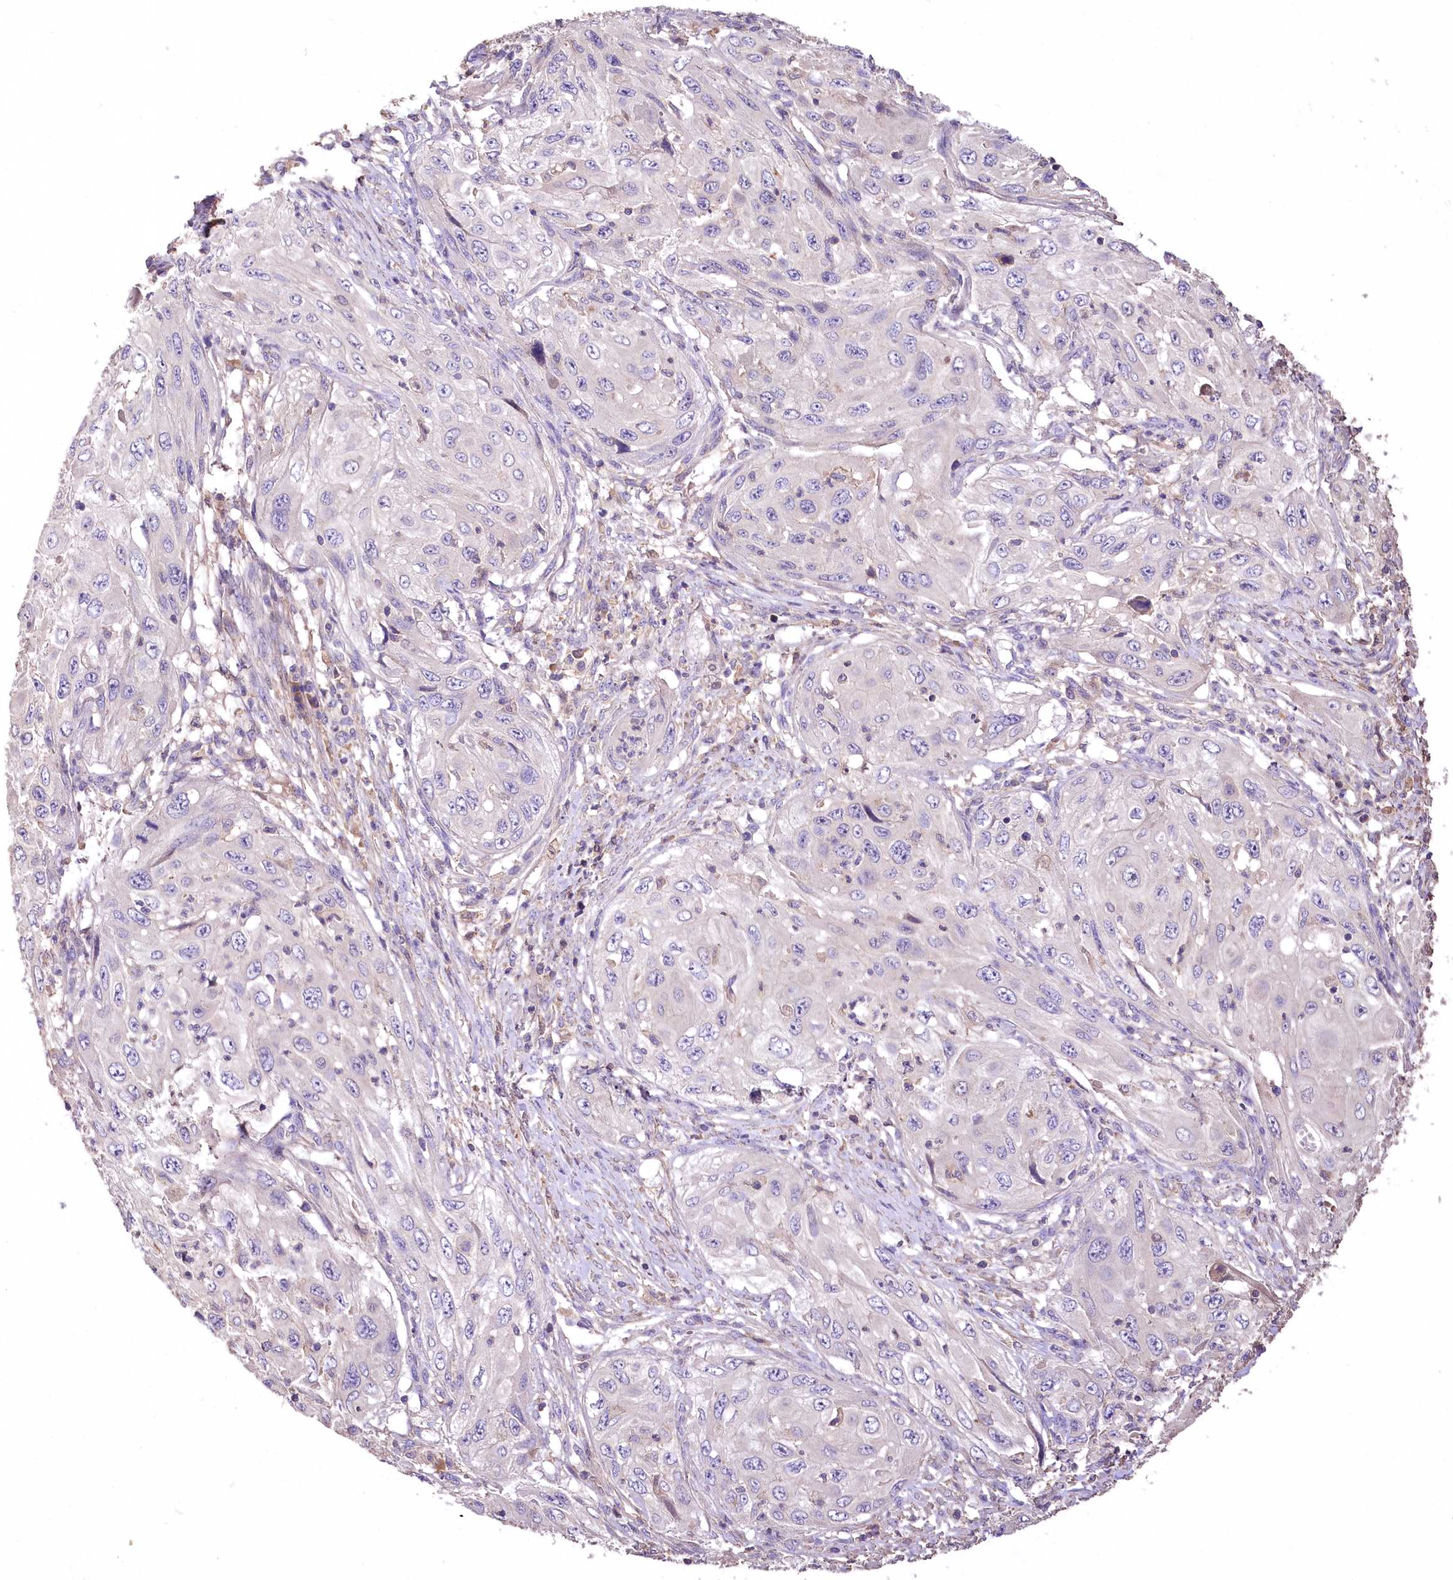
{"staining": {"intensity": "negative", "quantity": "none", "location": "none"}, "tissue": "cervical cancer", "cell_type": "Tumor cells", "image_type": "cancer", "snomed": [{"axis": "morphology", "description": "Squamous cell carcinoma, NOS"}, {"axis": "topography", "description": "Cervix"}], "caption": "Cervical cancer (squamous cell carcinoma) was stained to show a protein in brown. There is no significant positivity in tumor cells.", "gene": "PCYOX1L", "patient": {"sex": "female", "age": 42}}